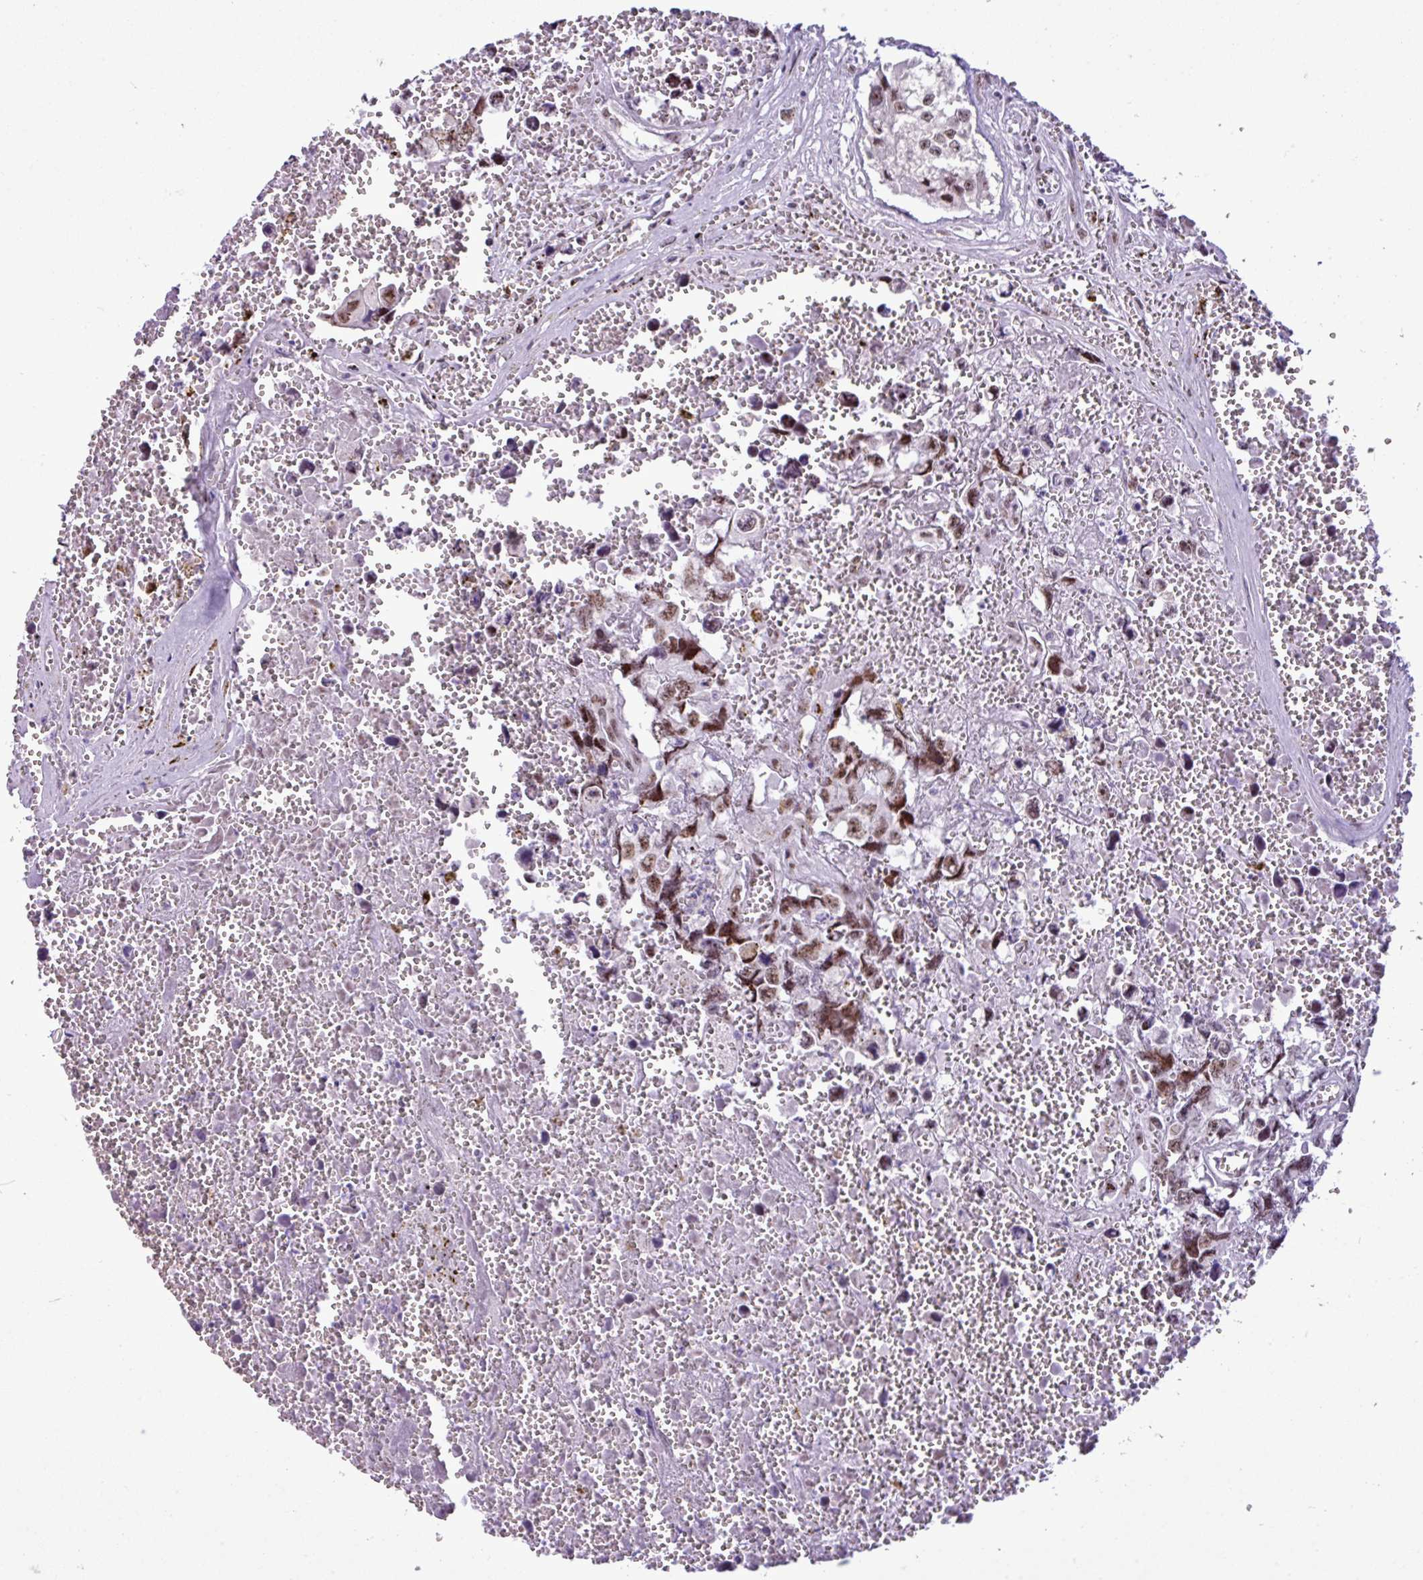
{"staining": {"intensity": "moderate", "quantity": ">75%", "location": "nuclear"}, "tissue": "testis cancer", "cell_type": "Tumor cells", "image_type": "cancer", "snomed": [{"axis": "morphology", "description": "Carcinoma, Embryonal, NOS"}, {"axis": "topography", "description": "Testis"}], "caption": "Immunohistochemical staining of human testis embryonal carcinoma reveals medium levels of moderate nuclear protein staining in approximately >75% of tumor cells. (DAB = brown stain, brightfield microscopy at high magnification).", "gene": "UTP18", "patient": {"sex": "male", "age": 31}}